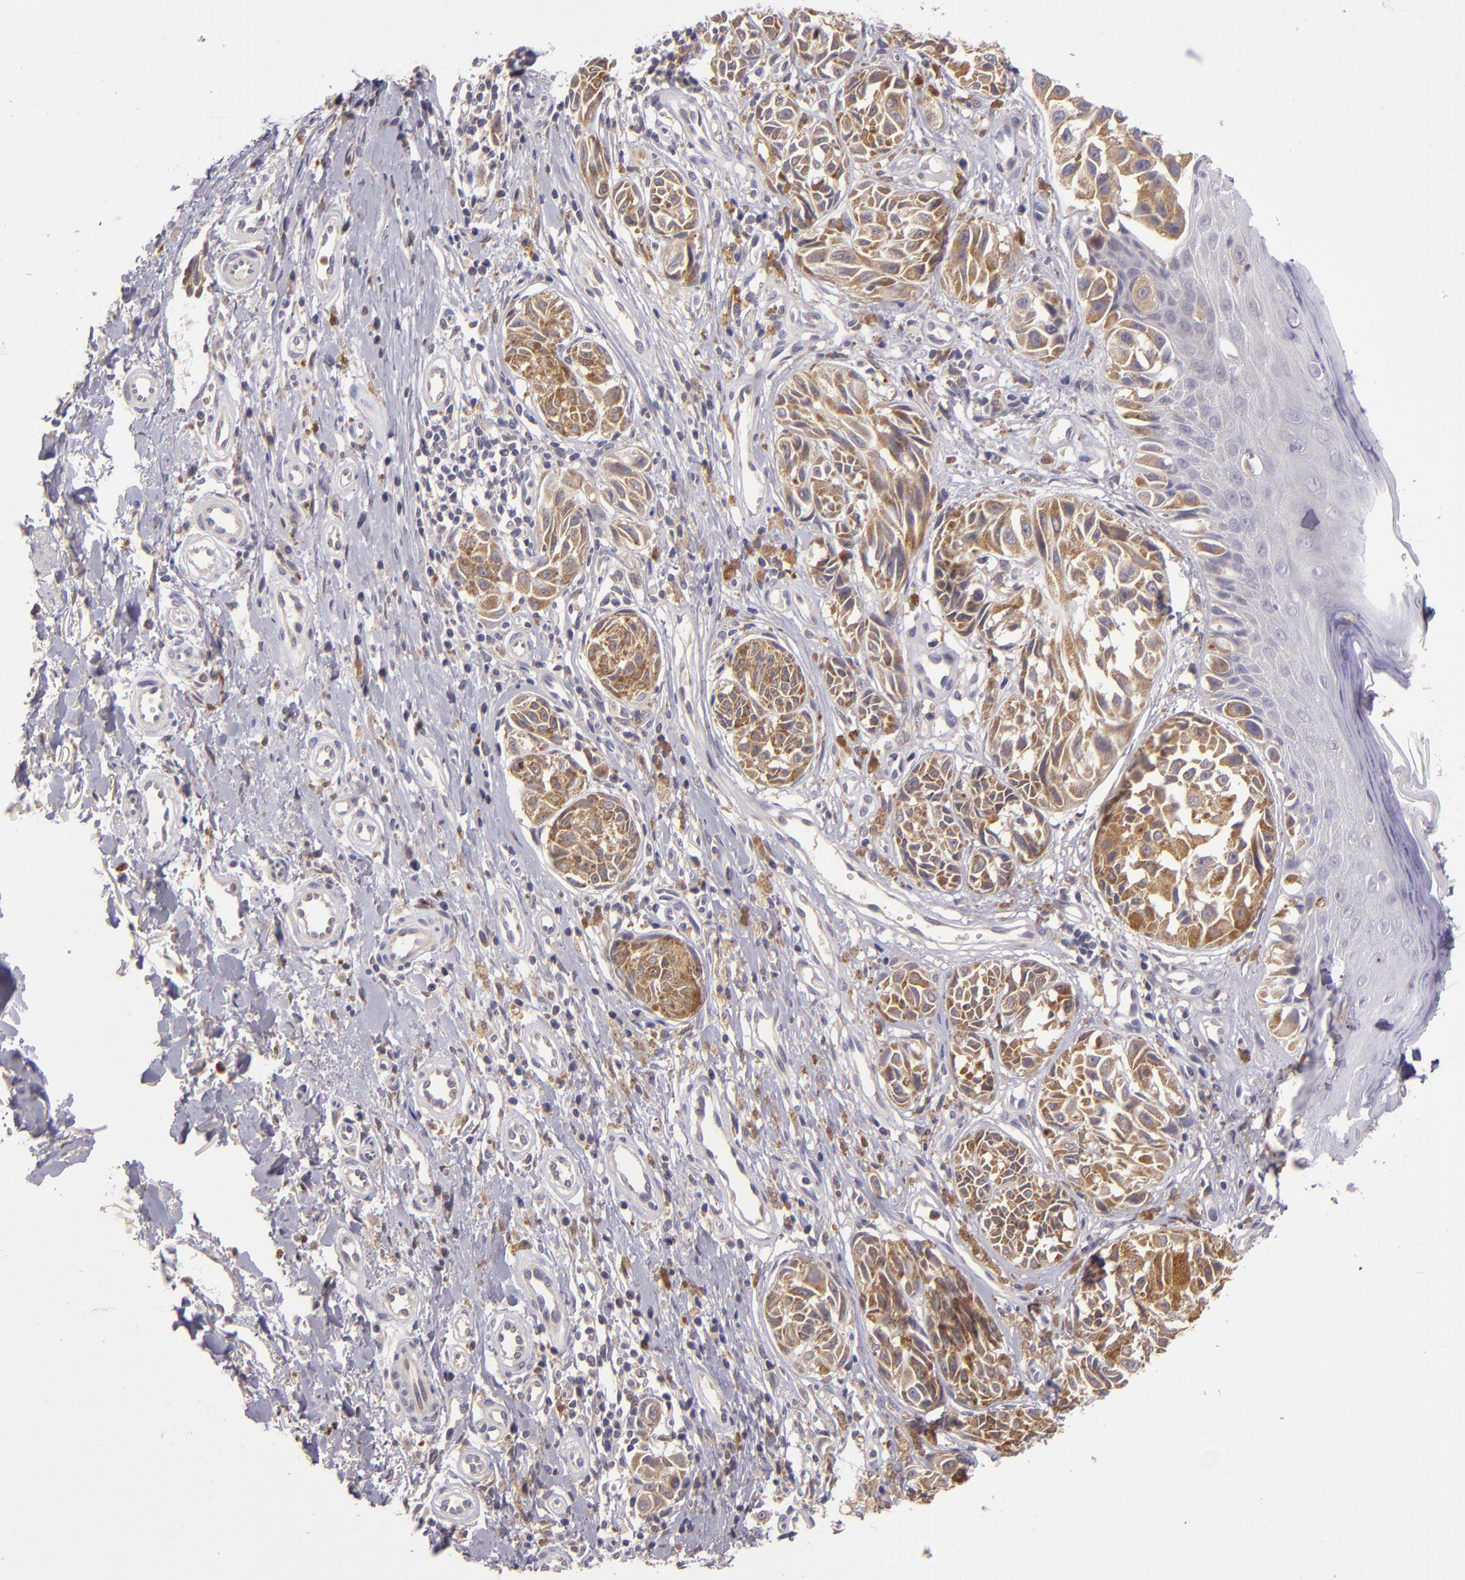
{"staining": {"intensity": "moderate", "quantity": ">75%", "location": "cytoplasmic/membranous"}, "tissue": "melanoma", "cell_type": "Tumor cells", "image_type": "cancer", "snomed": [{"axis": "morphology", "description": "Malignant melanoma, NOS"}, {"axis": "topography", "description": "Skin"}], "caption": "IHC image of human melanoma stained for a protein (brown), which displays medium levels of moderate cytoplasmic/membranous positivity in about >75% of tumor cells.", "gene": "FHIT", "patient": {"sex": "male", "age": 67}}